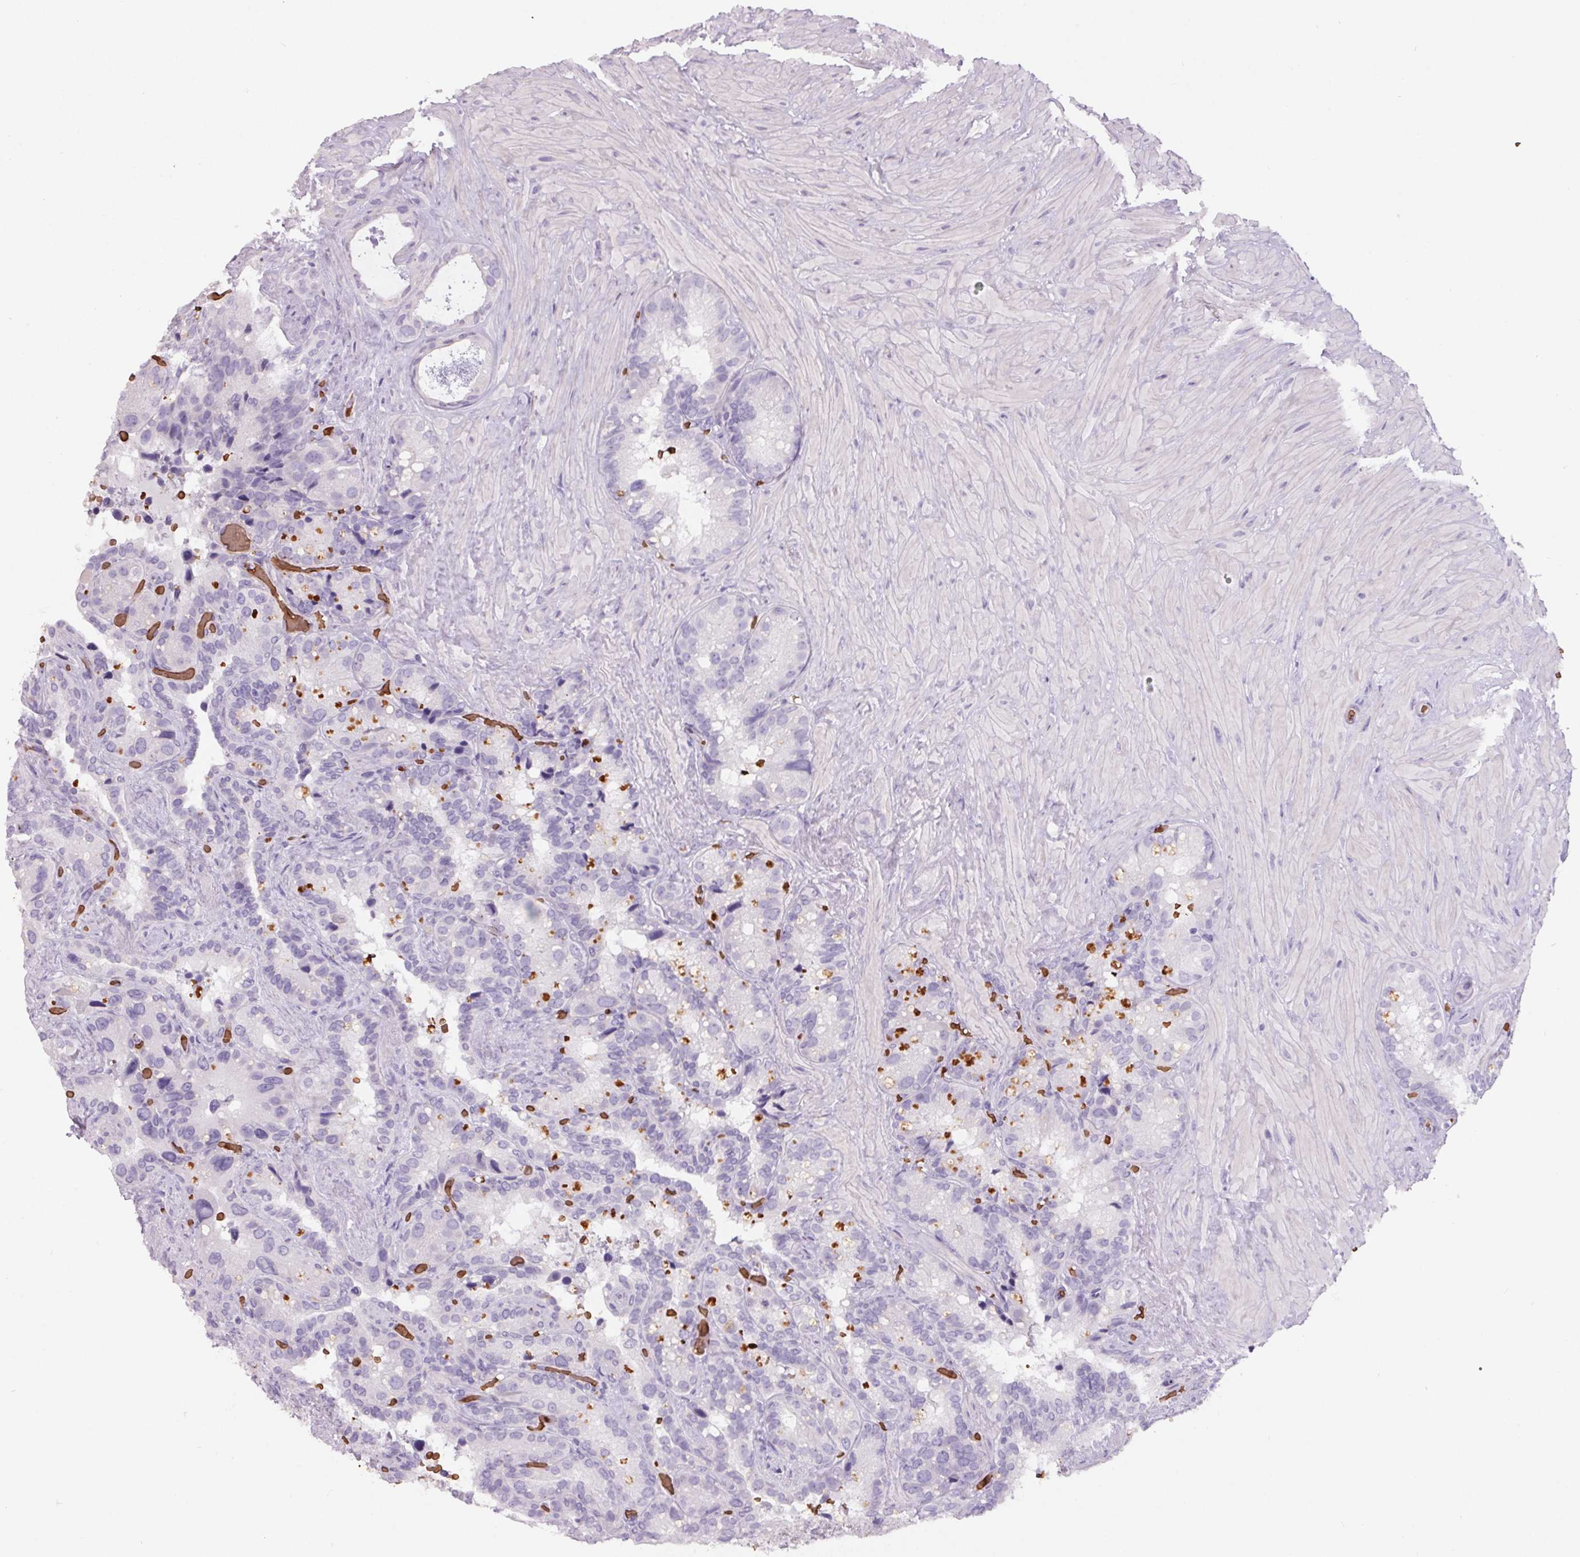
{"staining": {"intensity": "negative", "quantity": "none", "location": "none"}, "tissue": "seminal vesicle", "cell_type": "Glandular cells", "image_type": "normal", "snomed": [{"axis": "morphology", "description": "Normal tissue, NOS"}, {"axis": "topography", "description": "Seminal veicle"}], "caption": "A high-resolution micrograph shows IHC staining of benign seminal vesicle, which demonstrates no significant positivity in glandular cells.", "gene": "HBQ1", "patient": {"sex": "male", "age": 60}}